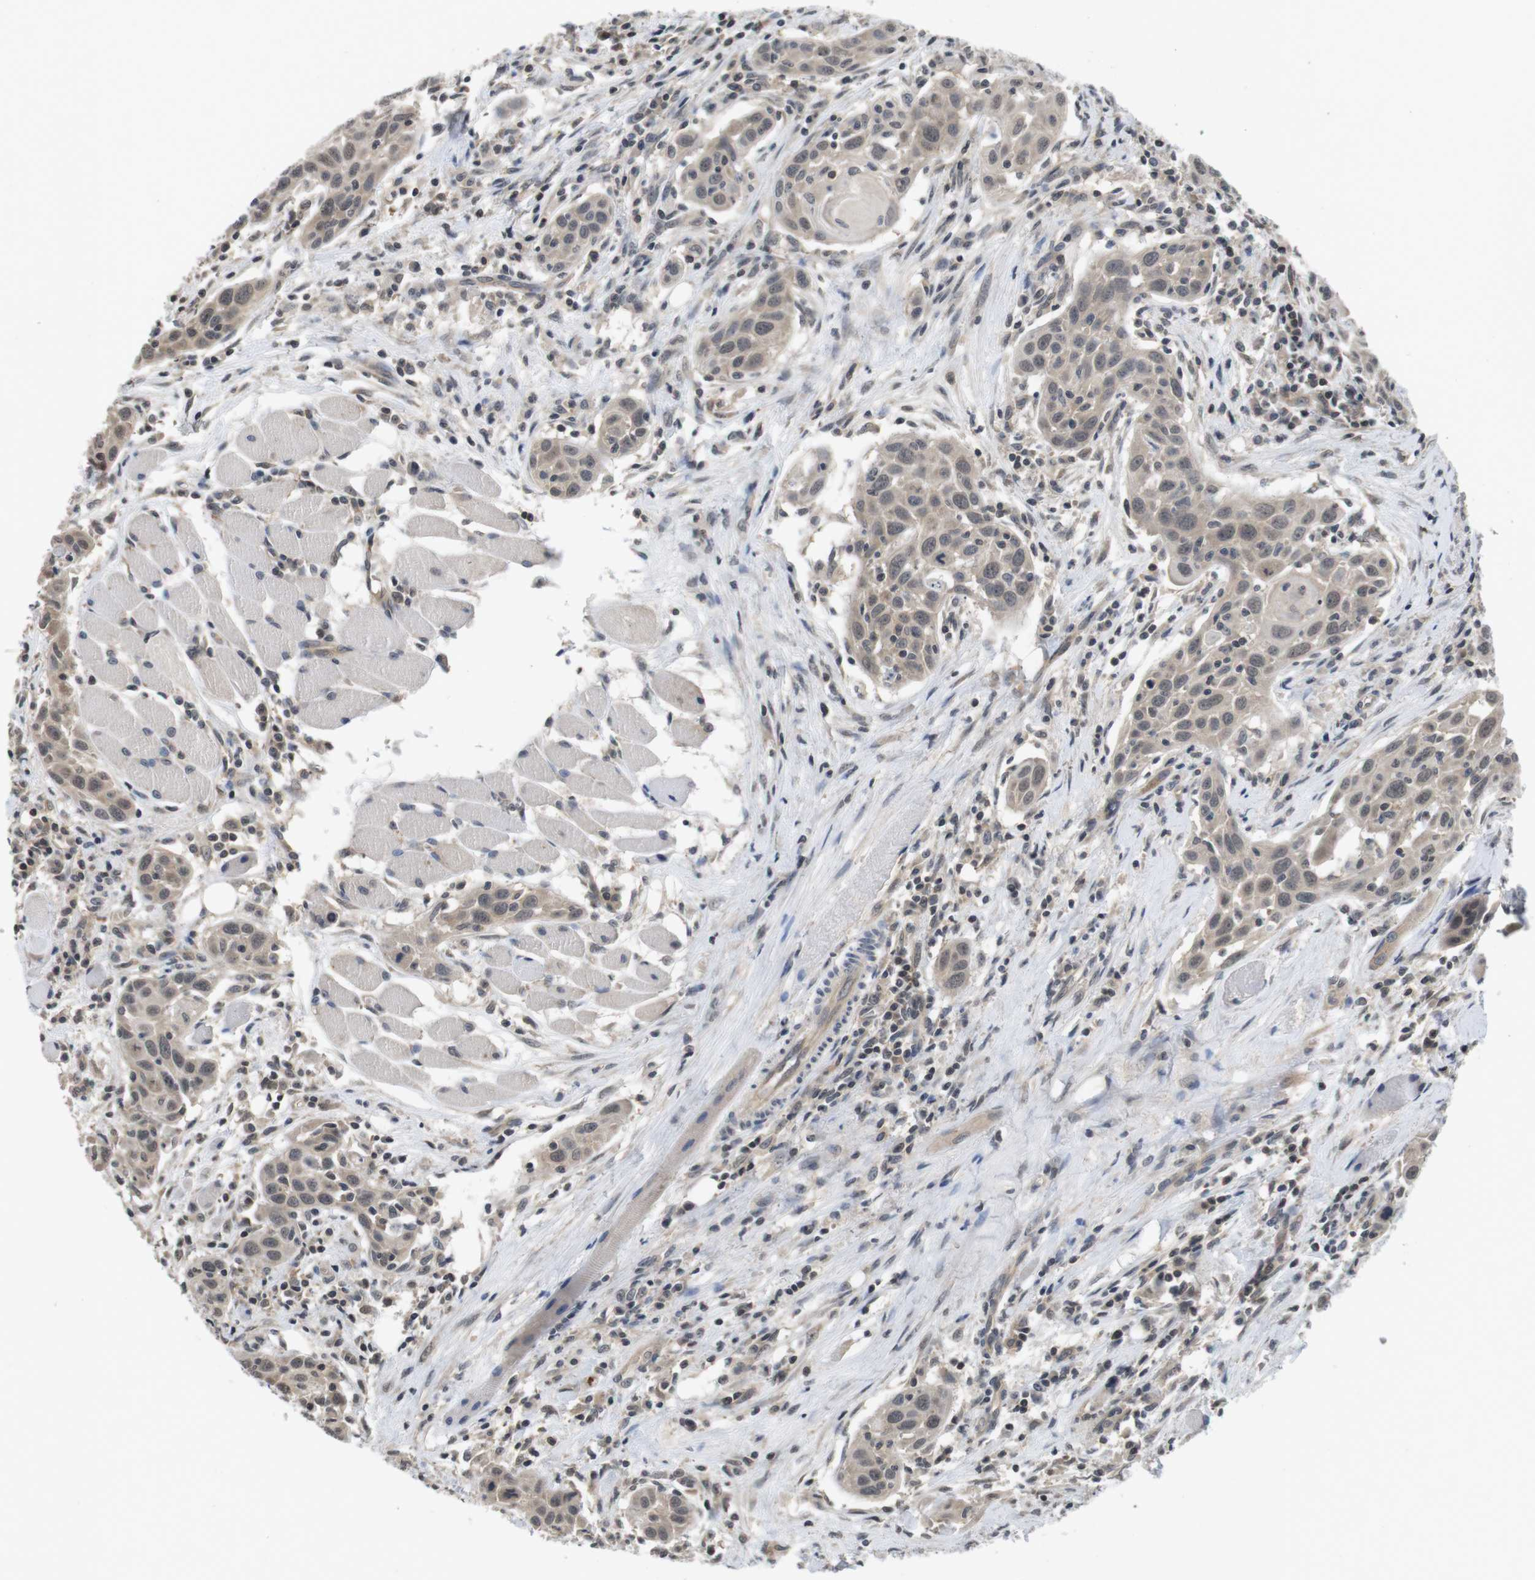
{"staining": {"intensity": "weak", "quantity": ">75%", "location": "cytoplasmic/membranous"}, "tissue": "head and neck cancer", "cell_type": "Tumor cells", "image_type": "cancer", "snomed": [{"axis": "morphology", "description": "Squamous cell carcinoma, NOS"}, {"axis": "topography", "description": "Oral tissue"}, {"axis": "topography", "description": "Head-Neck"}], "caption": "Protein staining of head and neck cancer (squamous cell carcinoma) tissue reveals weak cytoplasmic/membranous positivity in approximately >75% of tumor cells. Using DAB (3,3'-diaminobenzidine) (brown) and hematoxylin (blue) stains, captured at high magnification using brightfield microscopy.", "gene": "FADD", "patient": {"sex": "female", "age": 50}}